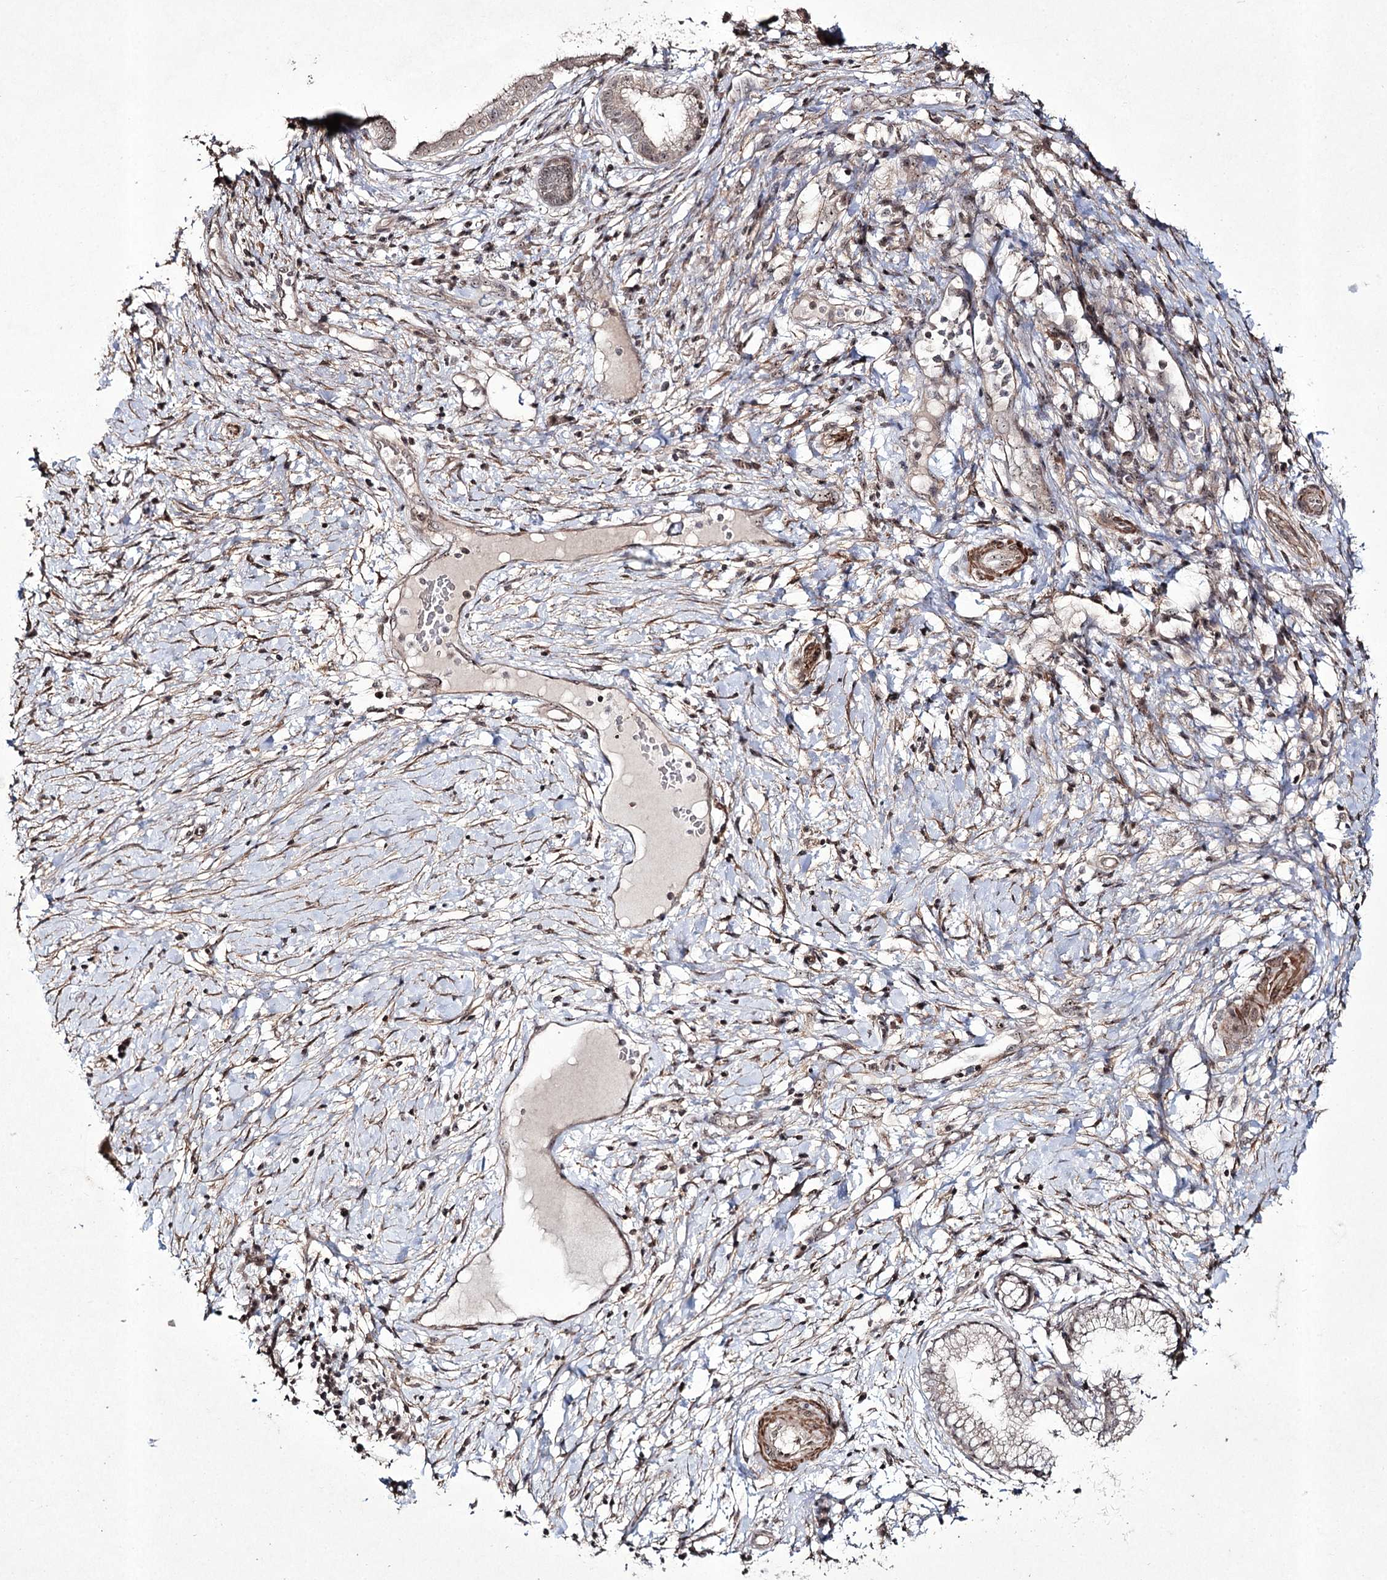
{"staining": {"intensity": "weak", "quantity": "<25%", "location": "nuclear"}, "tissue": "pancreatic cancer", "cell_type": "Tumor cells", "image_type": "cancer", "snomed": [{"axis": "morphology", "description": "Adenocarcinoma, NOS"}, {"axis": "topography", "description": "Pancreas"}], "caption": "Protein analysis of pancreatic cancer shows no significant expression in tumor cells.", "gene": "CCDC59", "patient": {"sex": "male", "age": 68}}